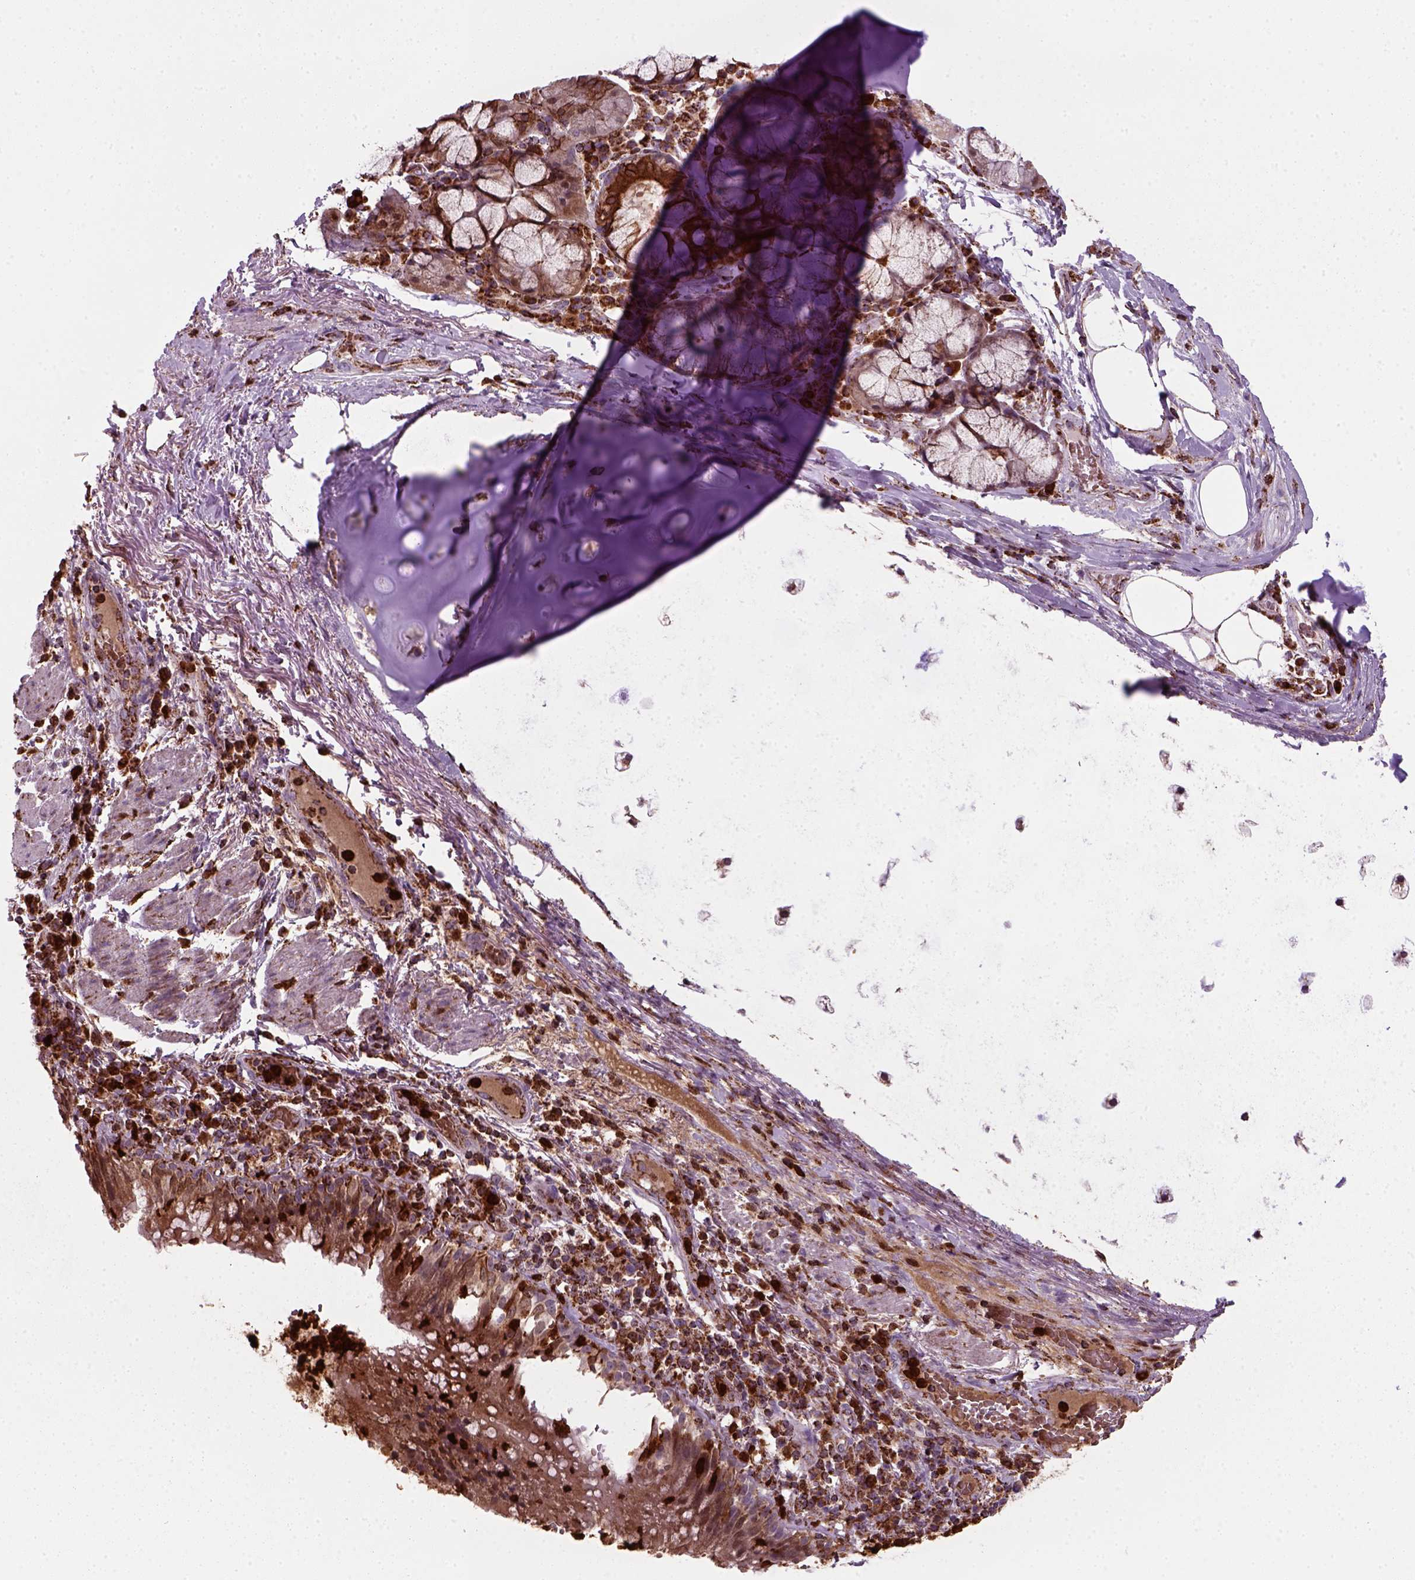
{"staining": {"intensity": "moderate", "quantity": ">75%", "location": "cytoplasmic/membranous"}, "tissue": "bronchus", "cell_type": "Respiratory epithelial cells", "image_type": "normal", "snomed": [{"axis": "morphology", "description": "Normal tissue, NOS"}, {"axis": "topography", "description": "Lymph node"}, {"axis": "topography", "description": "Bronchus"}], "caption": "Respiratory epithelial cells demonstrate moderate cytoplasmic/membranous positivity in about >75% of cells in normal bronchus.", "gene": "NUDT16L1", "patient": {"sex": "male", "age": 56}}